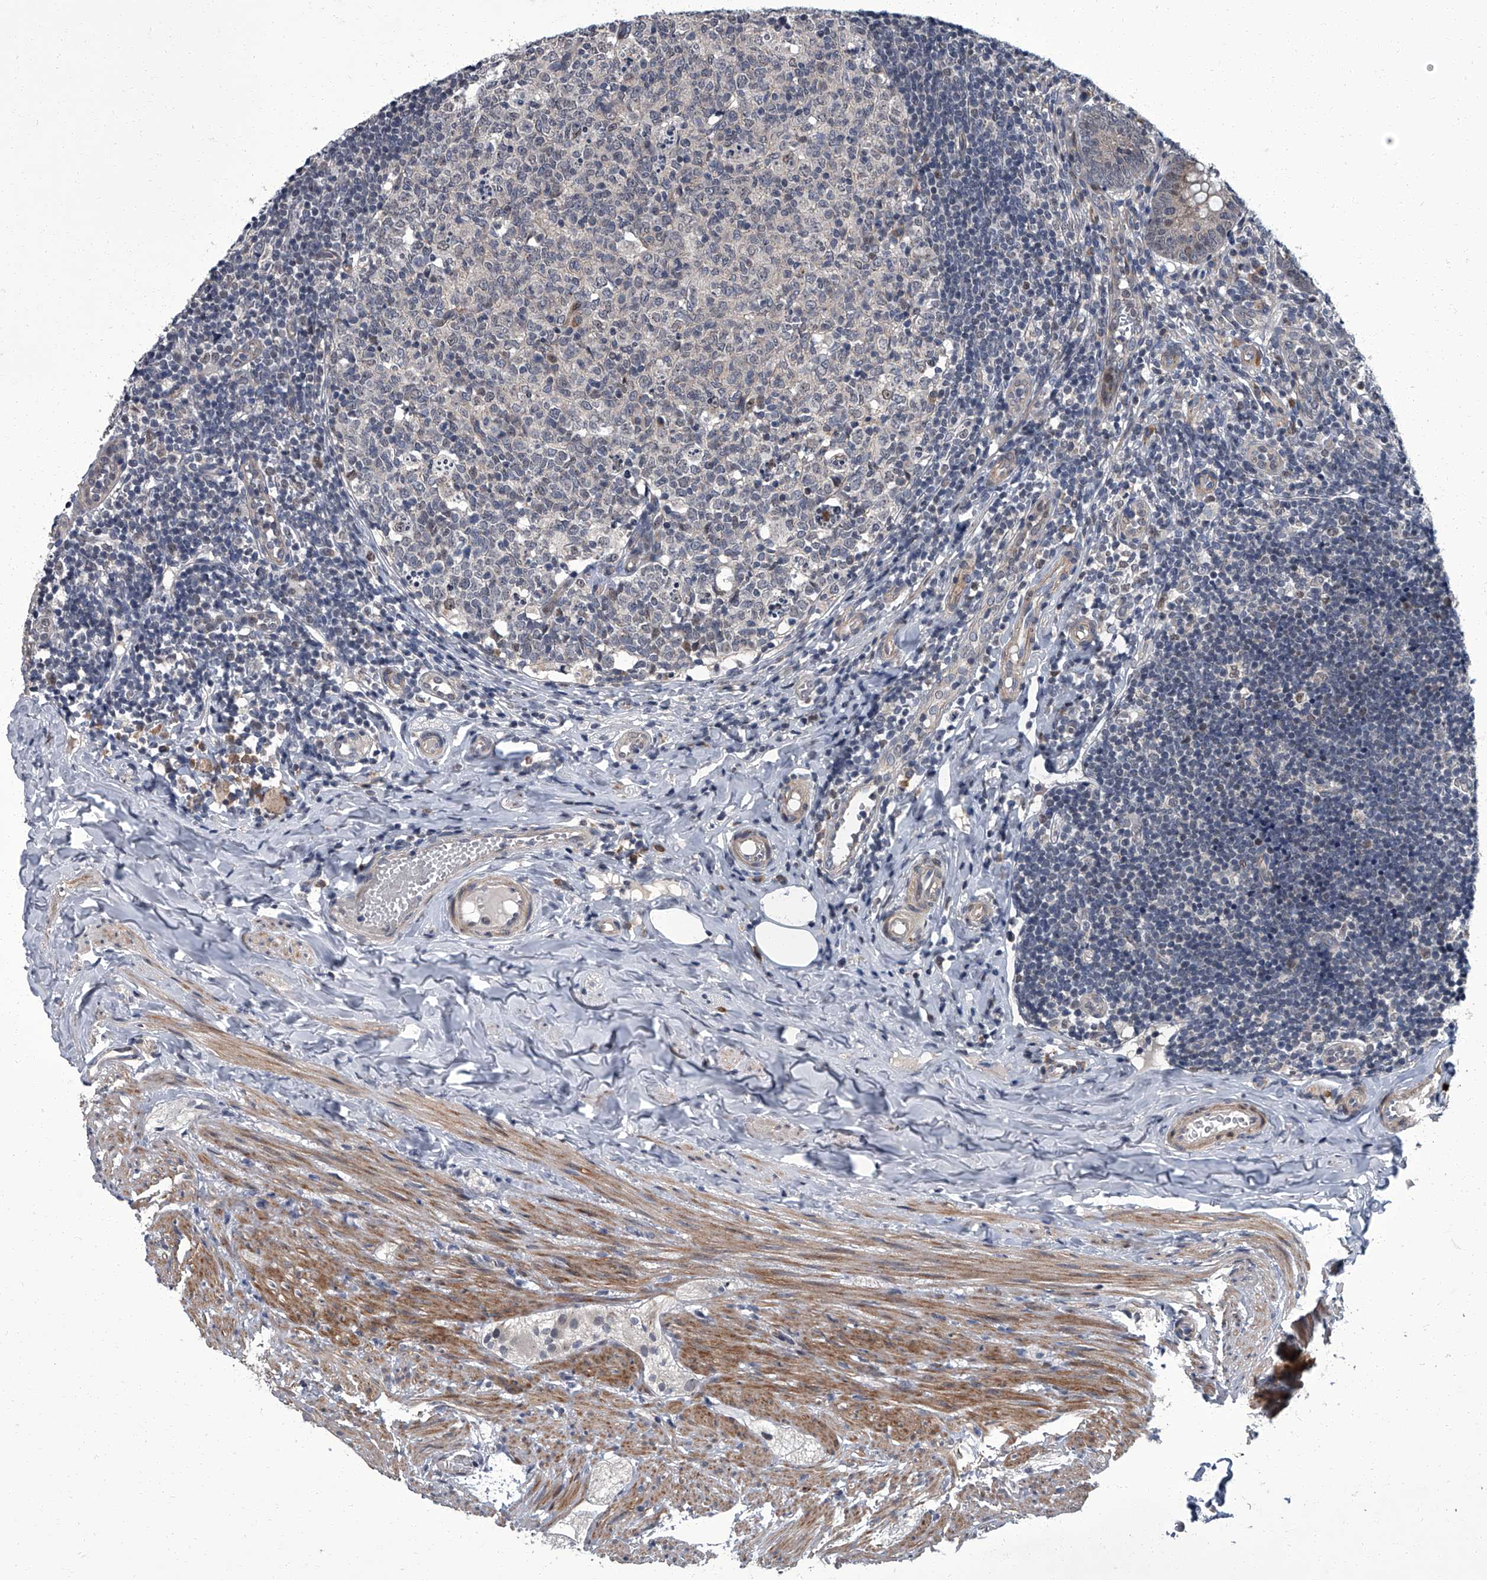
{"staining": {"intensity": "weak", "quantity": ">75%", "location": "cytoplasmic/membranous"}, "tissue": "appendix", "cell_type": "Glandular cells", "image_type": "normal", "snomed": [{"axis": "morphology", "description": "Normal tissue, NOS"}, {"axis": "topography", "description": "Appendix"}], "caption": "The photomicrograph exhibits staining of benign appendix, revealing weak cytoplasmic/membranous protein expression (brown color) within glandular cells. (DAB = brown stain, brightfield microscopy at high magnification).", "gene": "ZNF274", "patient": {"sex": "male", "age": 8}}